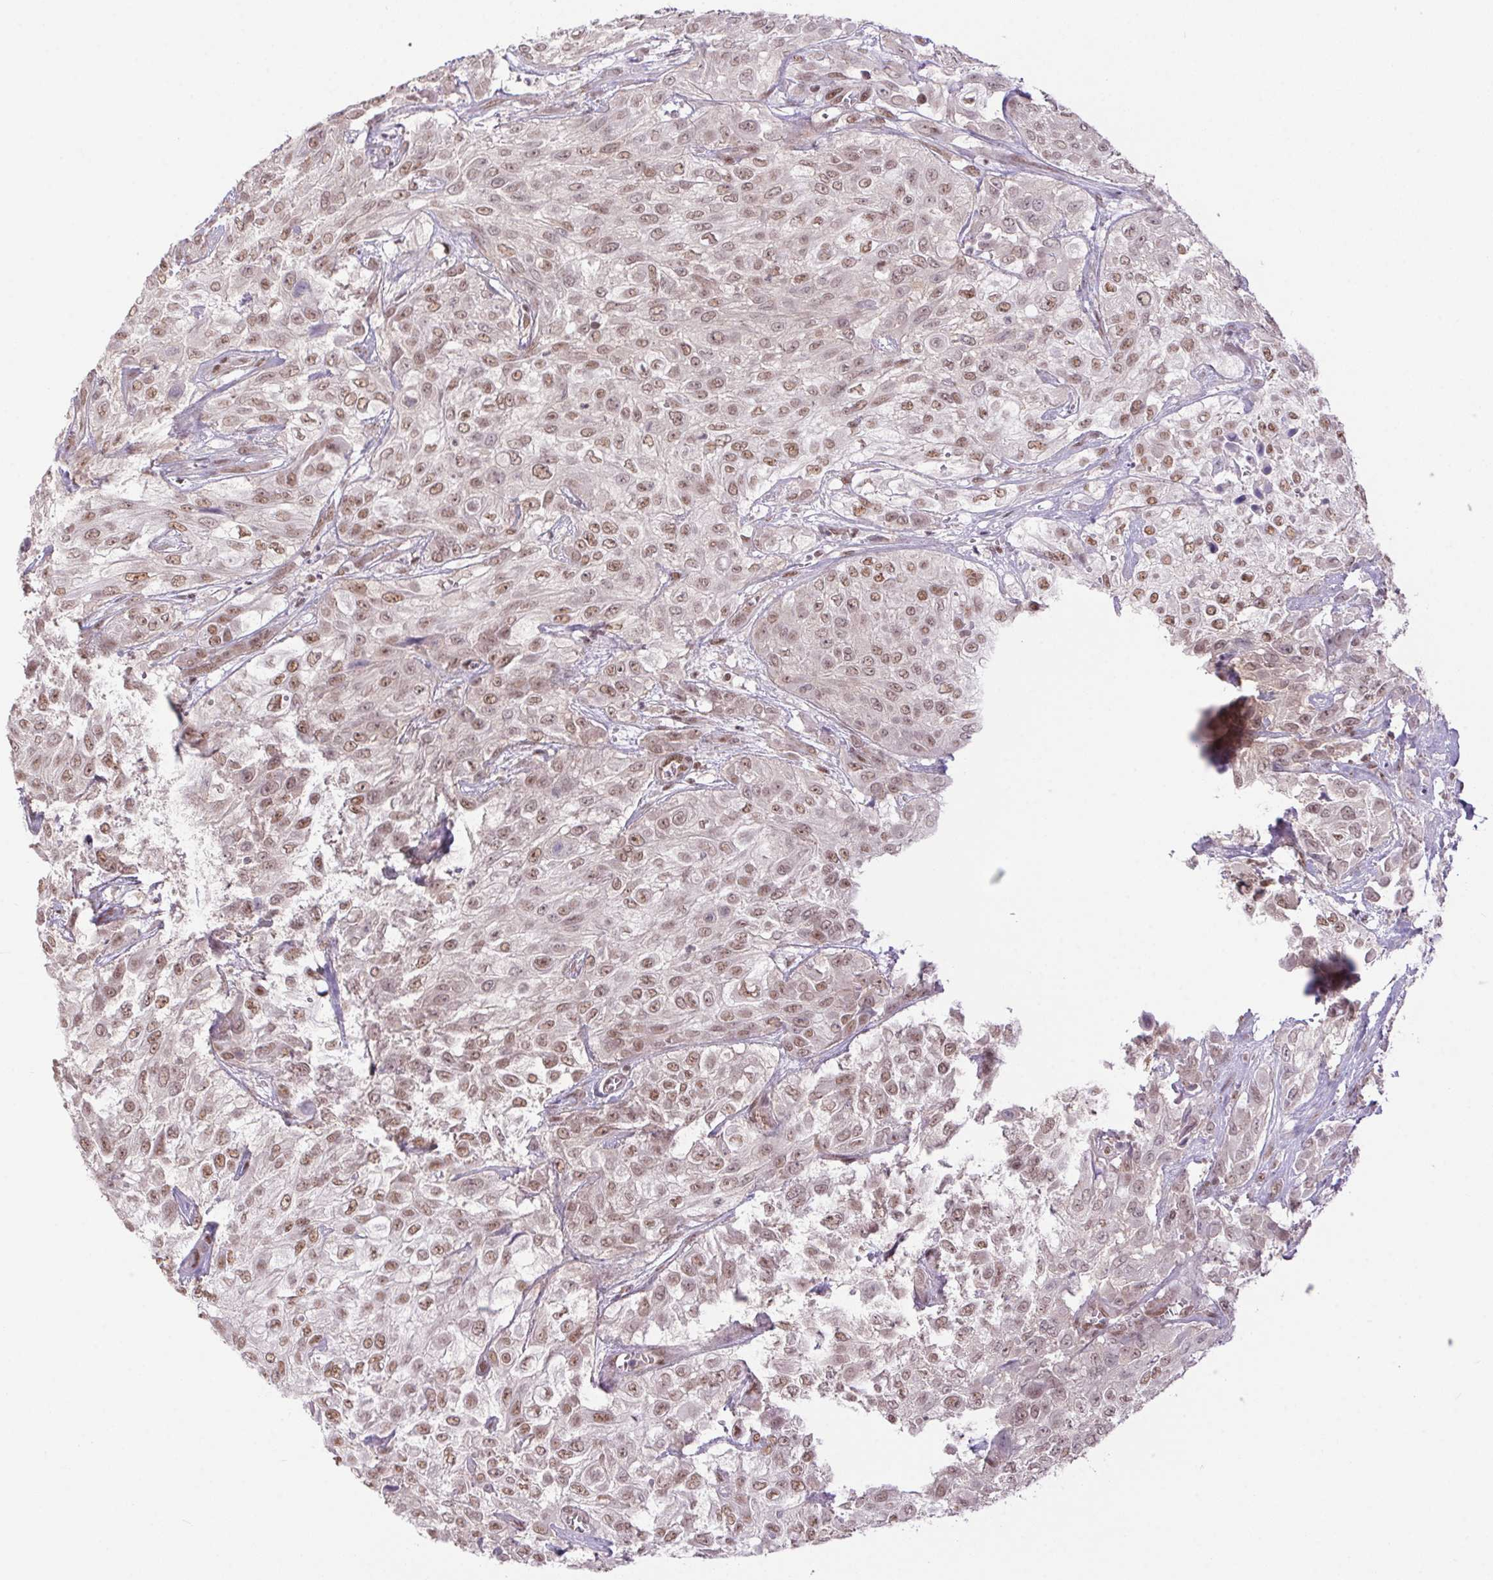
{"staining": {"intensity": "moderate", "quantity": ">75%", "location": "nuclear"}, "tissue": "urothelial cancer", "cell_type": "Tumor cells", "image_type": "cancer", "snomed": [{"axis": "morphology", "description": "Urothelial carcinoma, High grade"}, {"axis": "topography", "description": "Urinary bladder"}], "caption": "Immunohistochemistry (IHC) image of neoplastic tissue: human urothelial cancer stained using immunohistochemistry (IHC) shows medium levels of moderate protein expression localized specifically in the nuclear of tumor cells, appearing as a nuclear brown color.", "gene": "DDX17", "patient": {"sex": "male", "age": 57}}